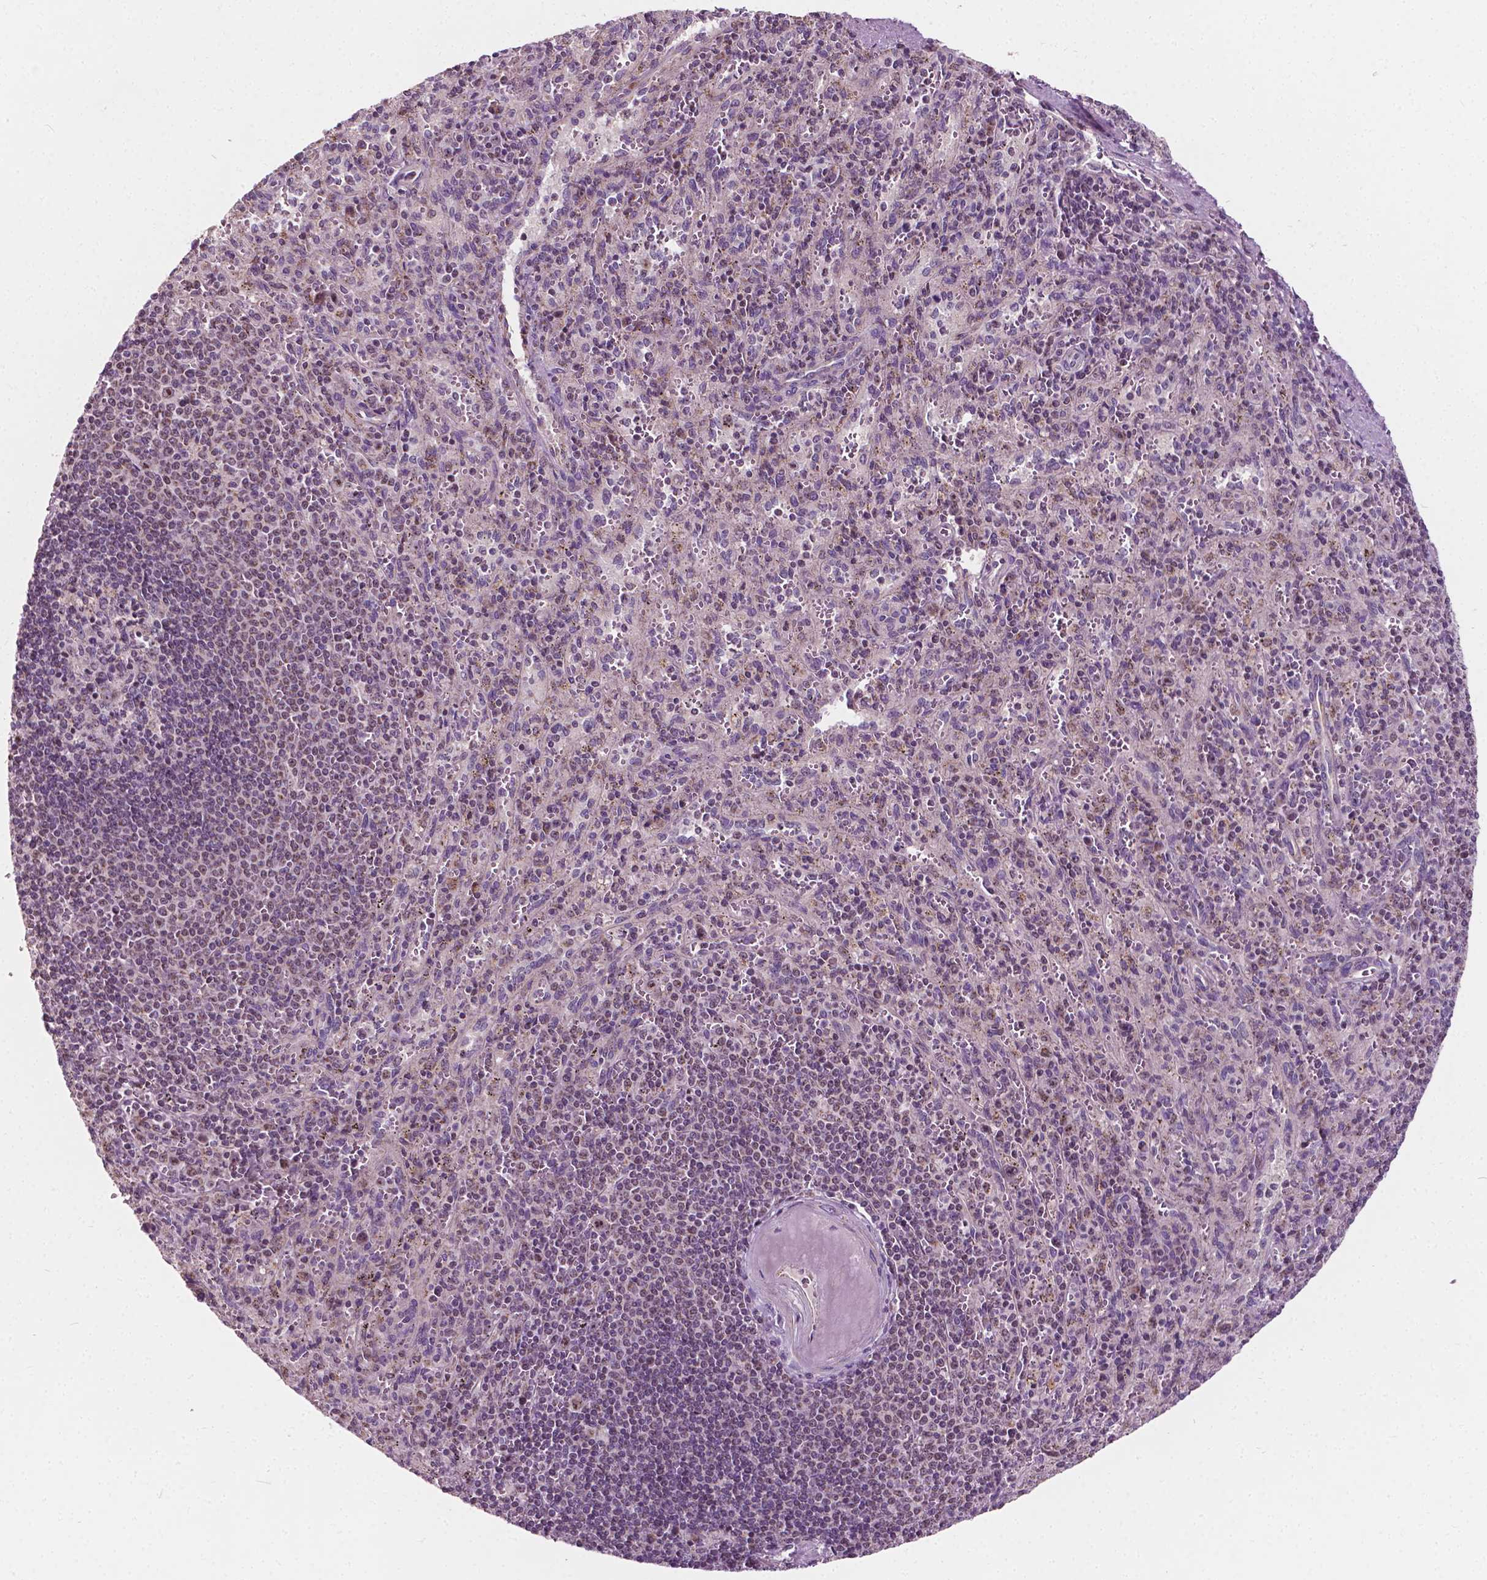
{"staining": {"intensity": "negative", "quantity": "none", "location": "none"}, "tissue": "spleen", "cell_type": "Cells in red pulp", "image_type": "normal", "snomed": [{"axis": "morphology", "description": "Normal tissue, NOS"}, {"axis": "topography", "description": "Spleen"}], "caption": "Image shows no significant protein expression in cells in red pulp of unremarkable spleen.", "gene": "ODF3L2", "patient": {"sex": "male", "age": 57}}